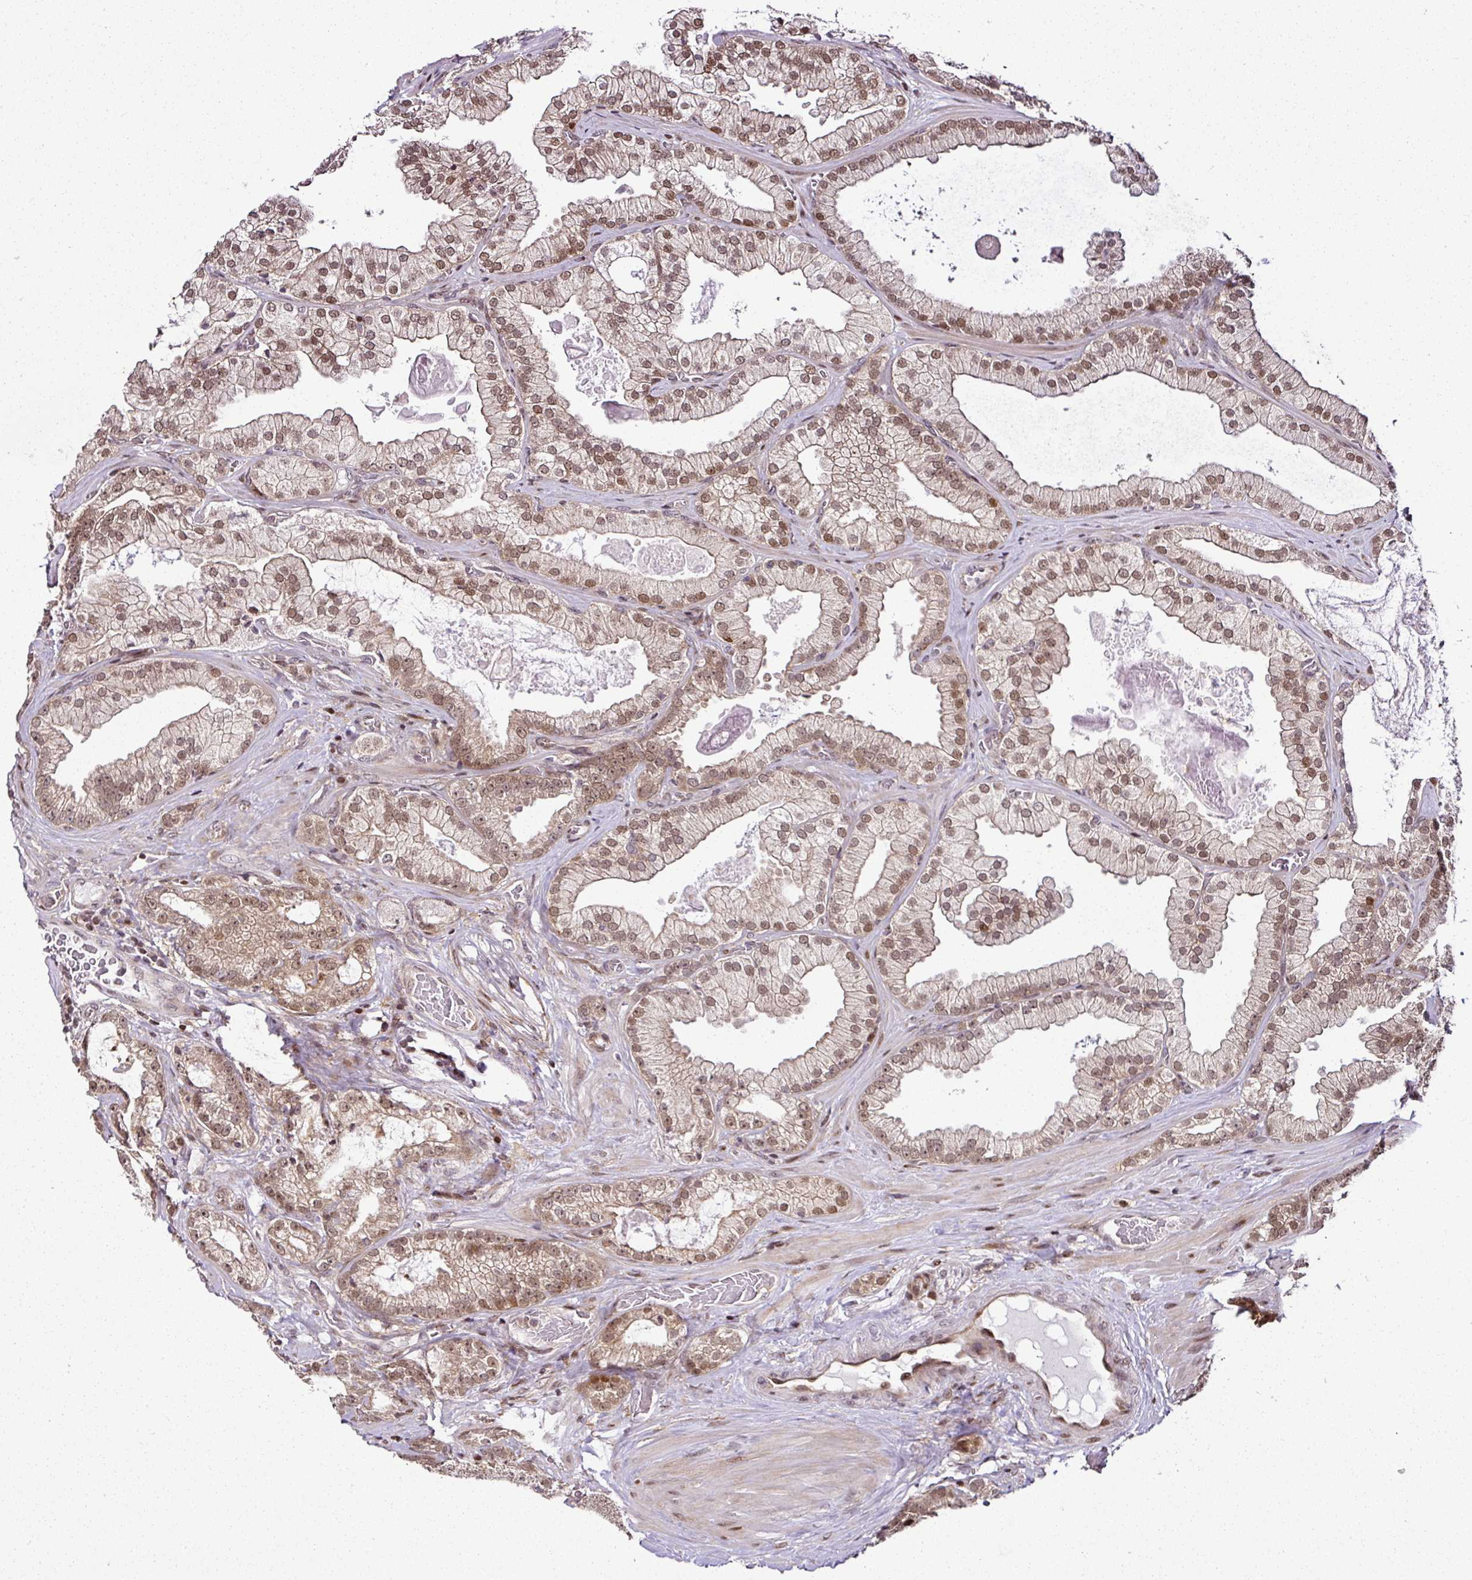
{"staining": {"intensity": "moderate", "quantity": ">75%", "location": "cytoplasmic/membranous,nuclear"}, "tissue": "prostate cancer", "cell_type": "Tumor cells", "image_type": "cancer", "snomed": [{"axis": "morphology", "description": "Adenocarcinoma, High grade"}, {"axis": "topography", "description": "Prostate"}], "caption": "Immunohistochemistry photomicrograph of neoplastic tissue: human prostate high-grade adenocarcinoma stained using immunohistochemistry demonstrates medium levels of moderate protein expression localized specifically in the cytoplasmic/membranous and nuclear of tumor cells, appearing as a cytoplasmic/membranous and nuclear brown color.", "gene": "COPRS", "patient": {"sex": "male", "age": 68}}